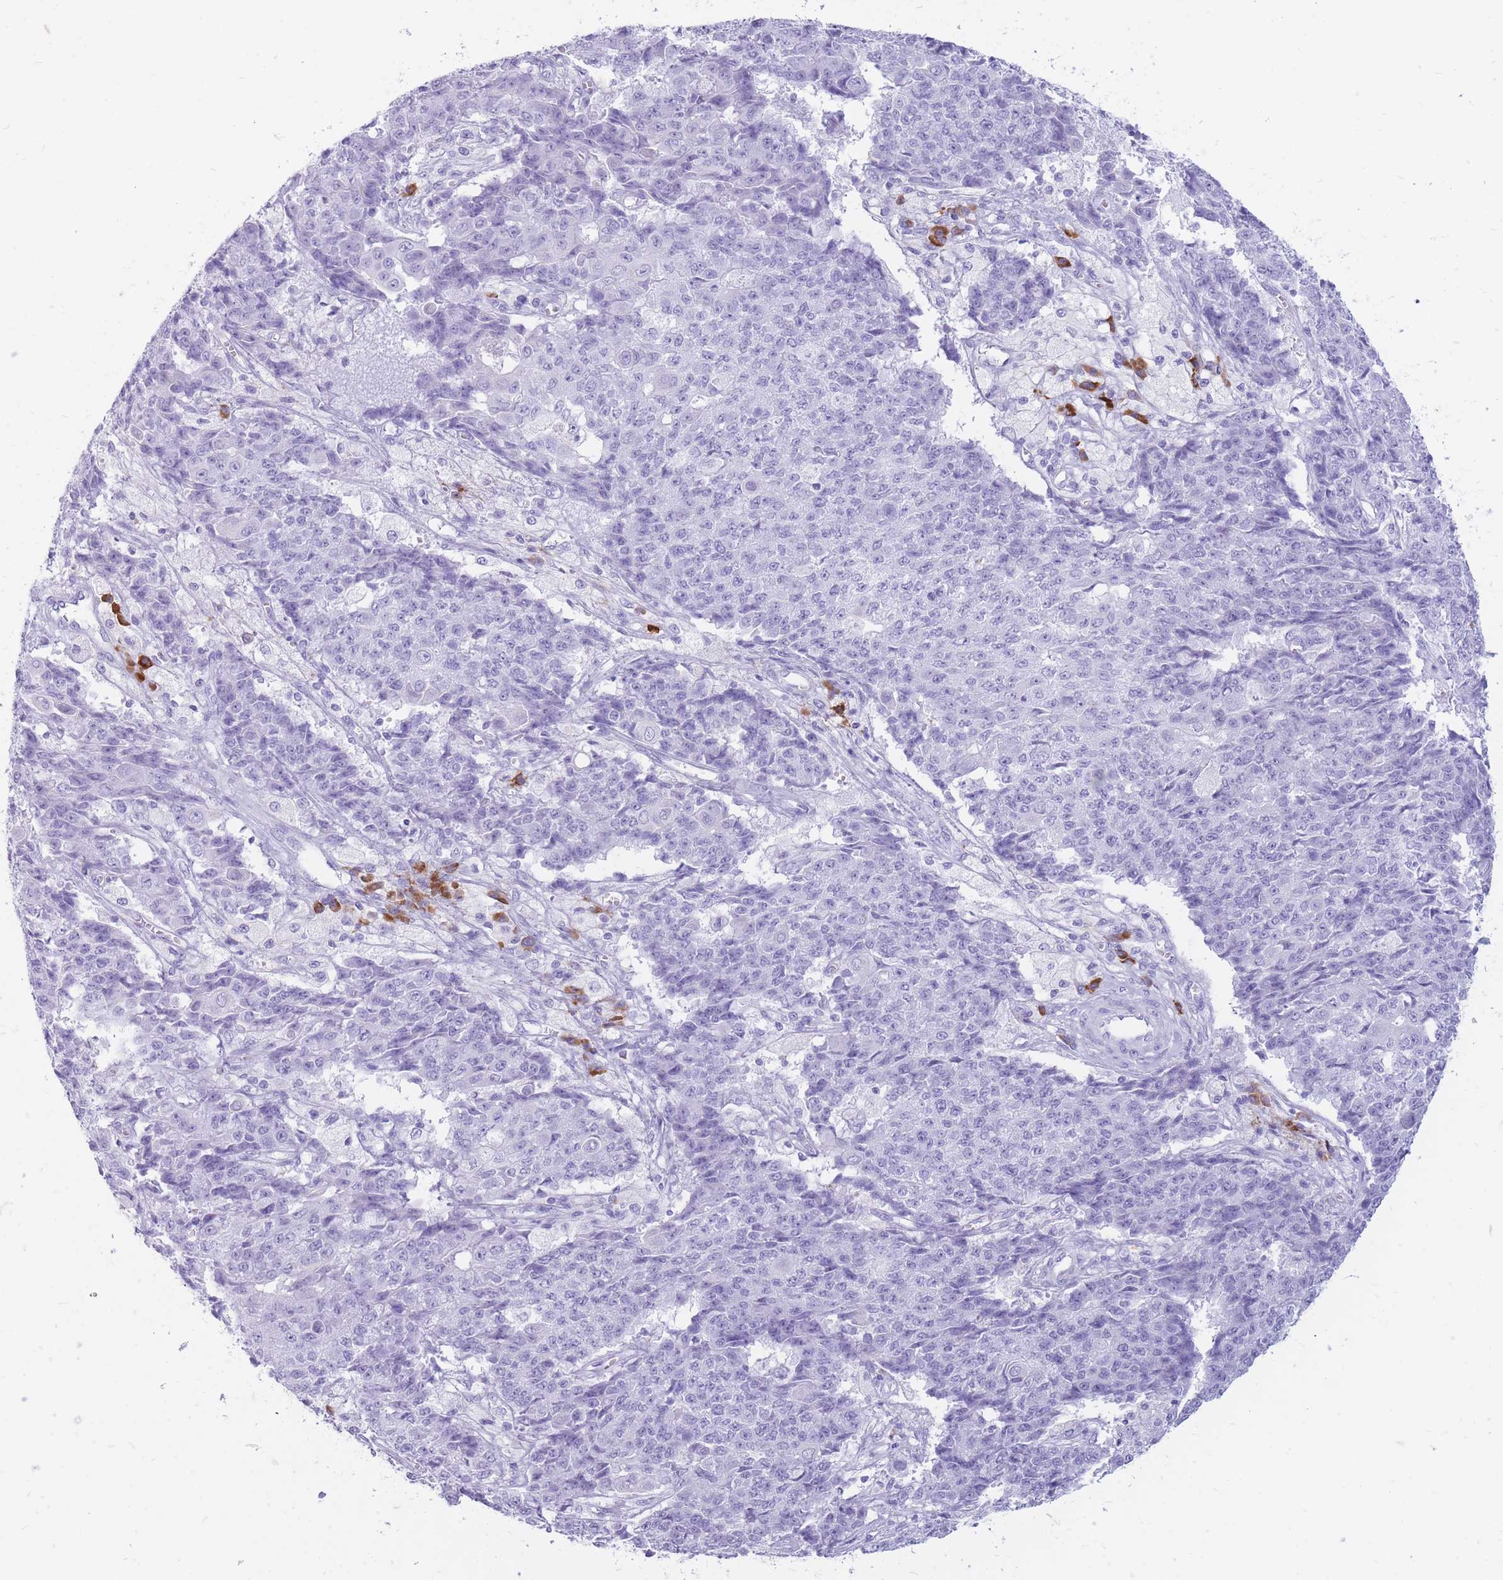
{"staining": {"intensity": "negative", "quantity": "none", "location": "none"}, "tissue": "ovarian cancer", "cell_type": "Tumor cells", "image_type": "cancer", "snomed": [{"axis": "morphology", "description": "Carcinoma, endometroid"}, {"axis": "topography", "description": "Ovary"}], "caption": "Histopathology image shows no protein expression in tumor cells of ovarian cancer tissue.", "gene": "ZFP37", "patient": {"sex": "female", "age": 42}}